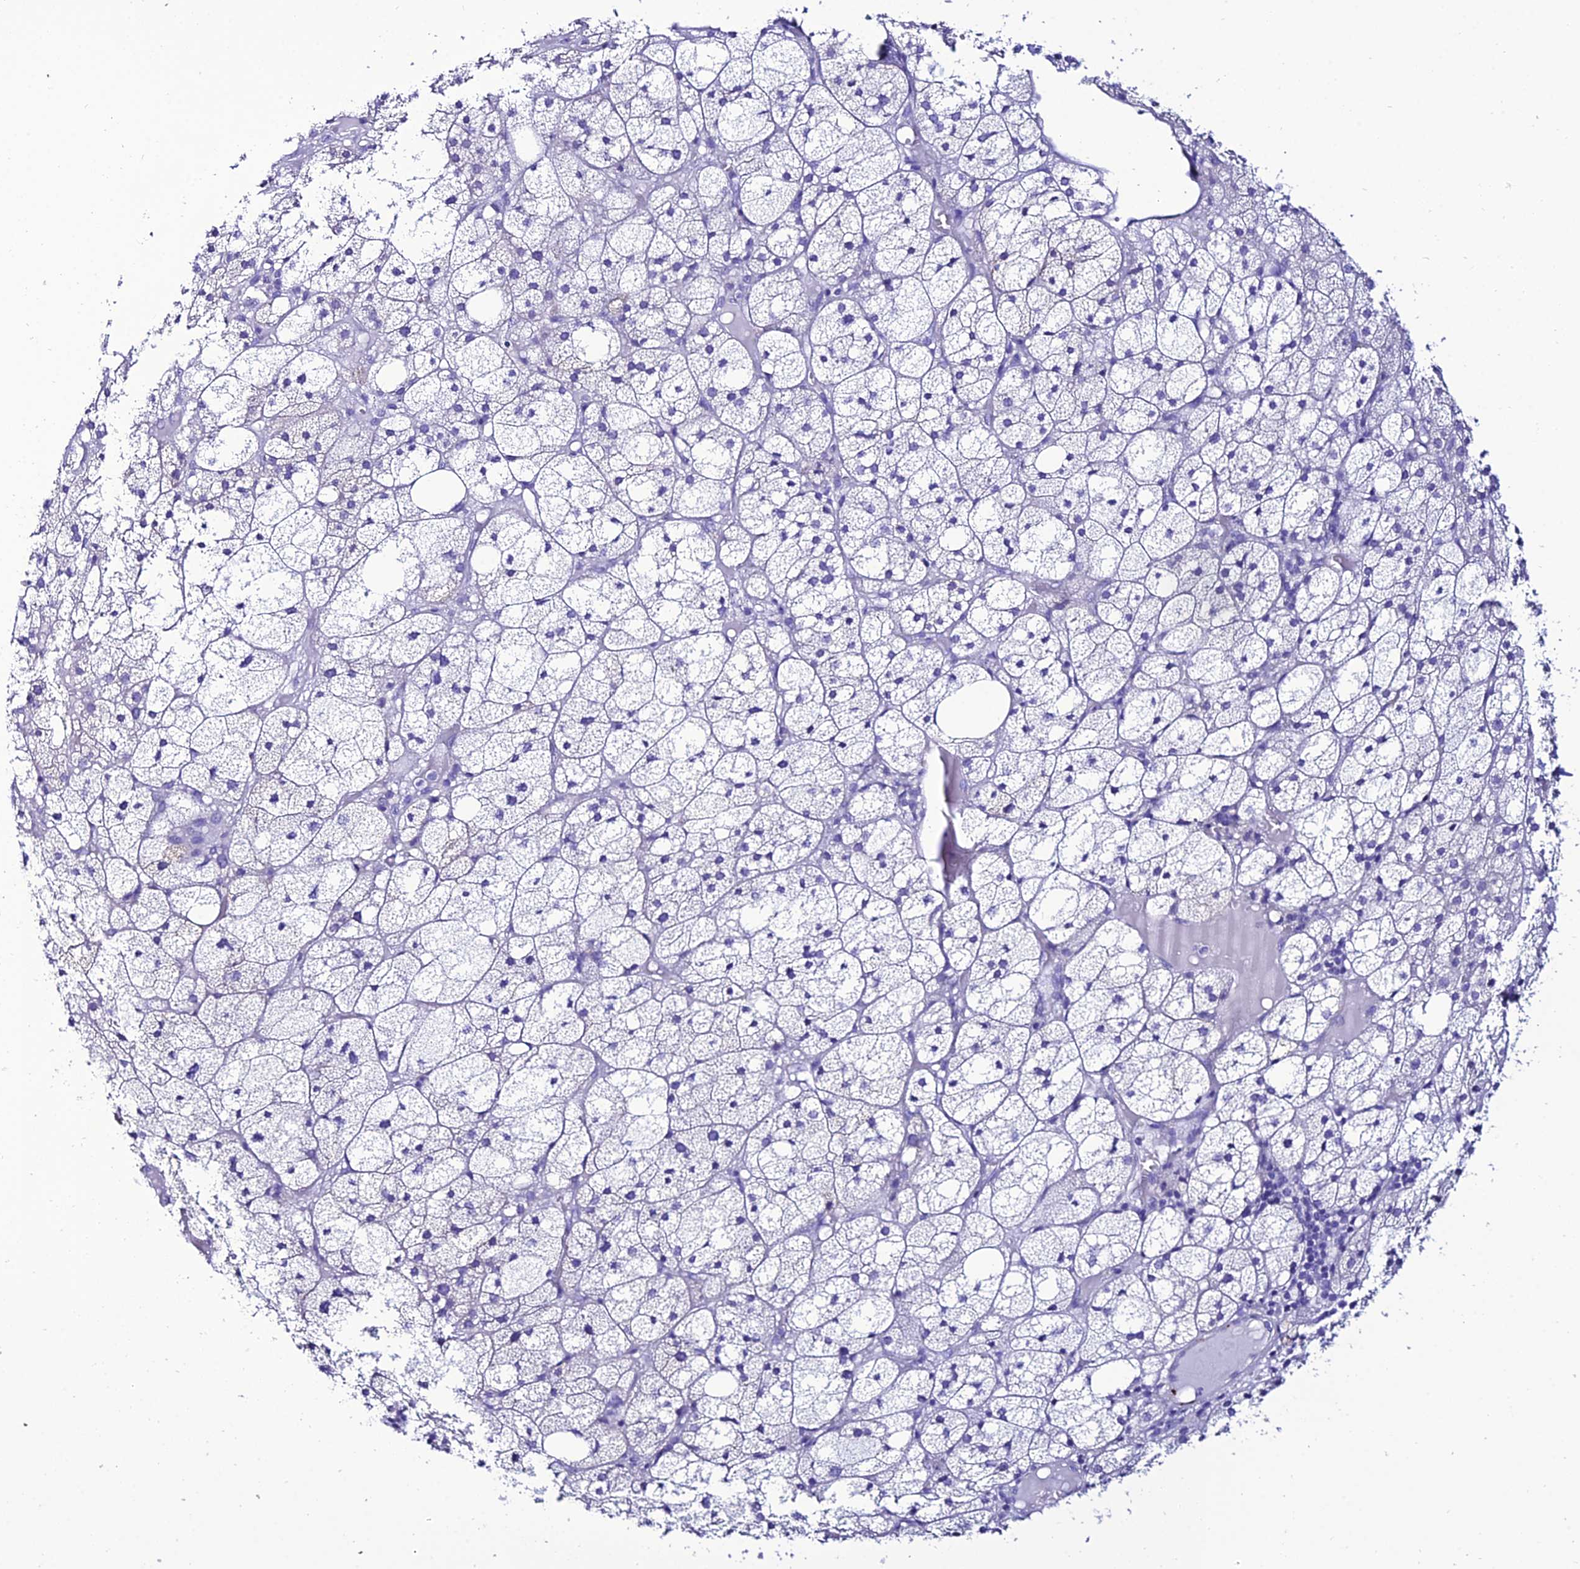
{"staining": {"intensity": "negative", "quantity": "none", "location": "none"}, "tissue": "adrenal gland", "cell_type": "Glandular cells", "image_type": "normal", "snomed": [{"axis": "morphology", "description": "Normal tissue, NOS"}, {"axis": "topography", "description": "Adrenal gland"}], "caption": "Benign adrenal gland was stained to show a protein in brown. There is no significant expression in glandular cells. (DAB (3,3'-diaminobenzidine) immunohistochemistry, high magnification).", "gene": "OR4D5", "patient": {"sex": "female", "age": 61}}